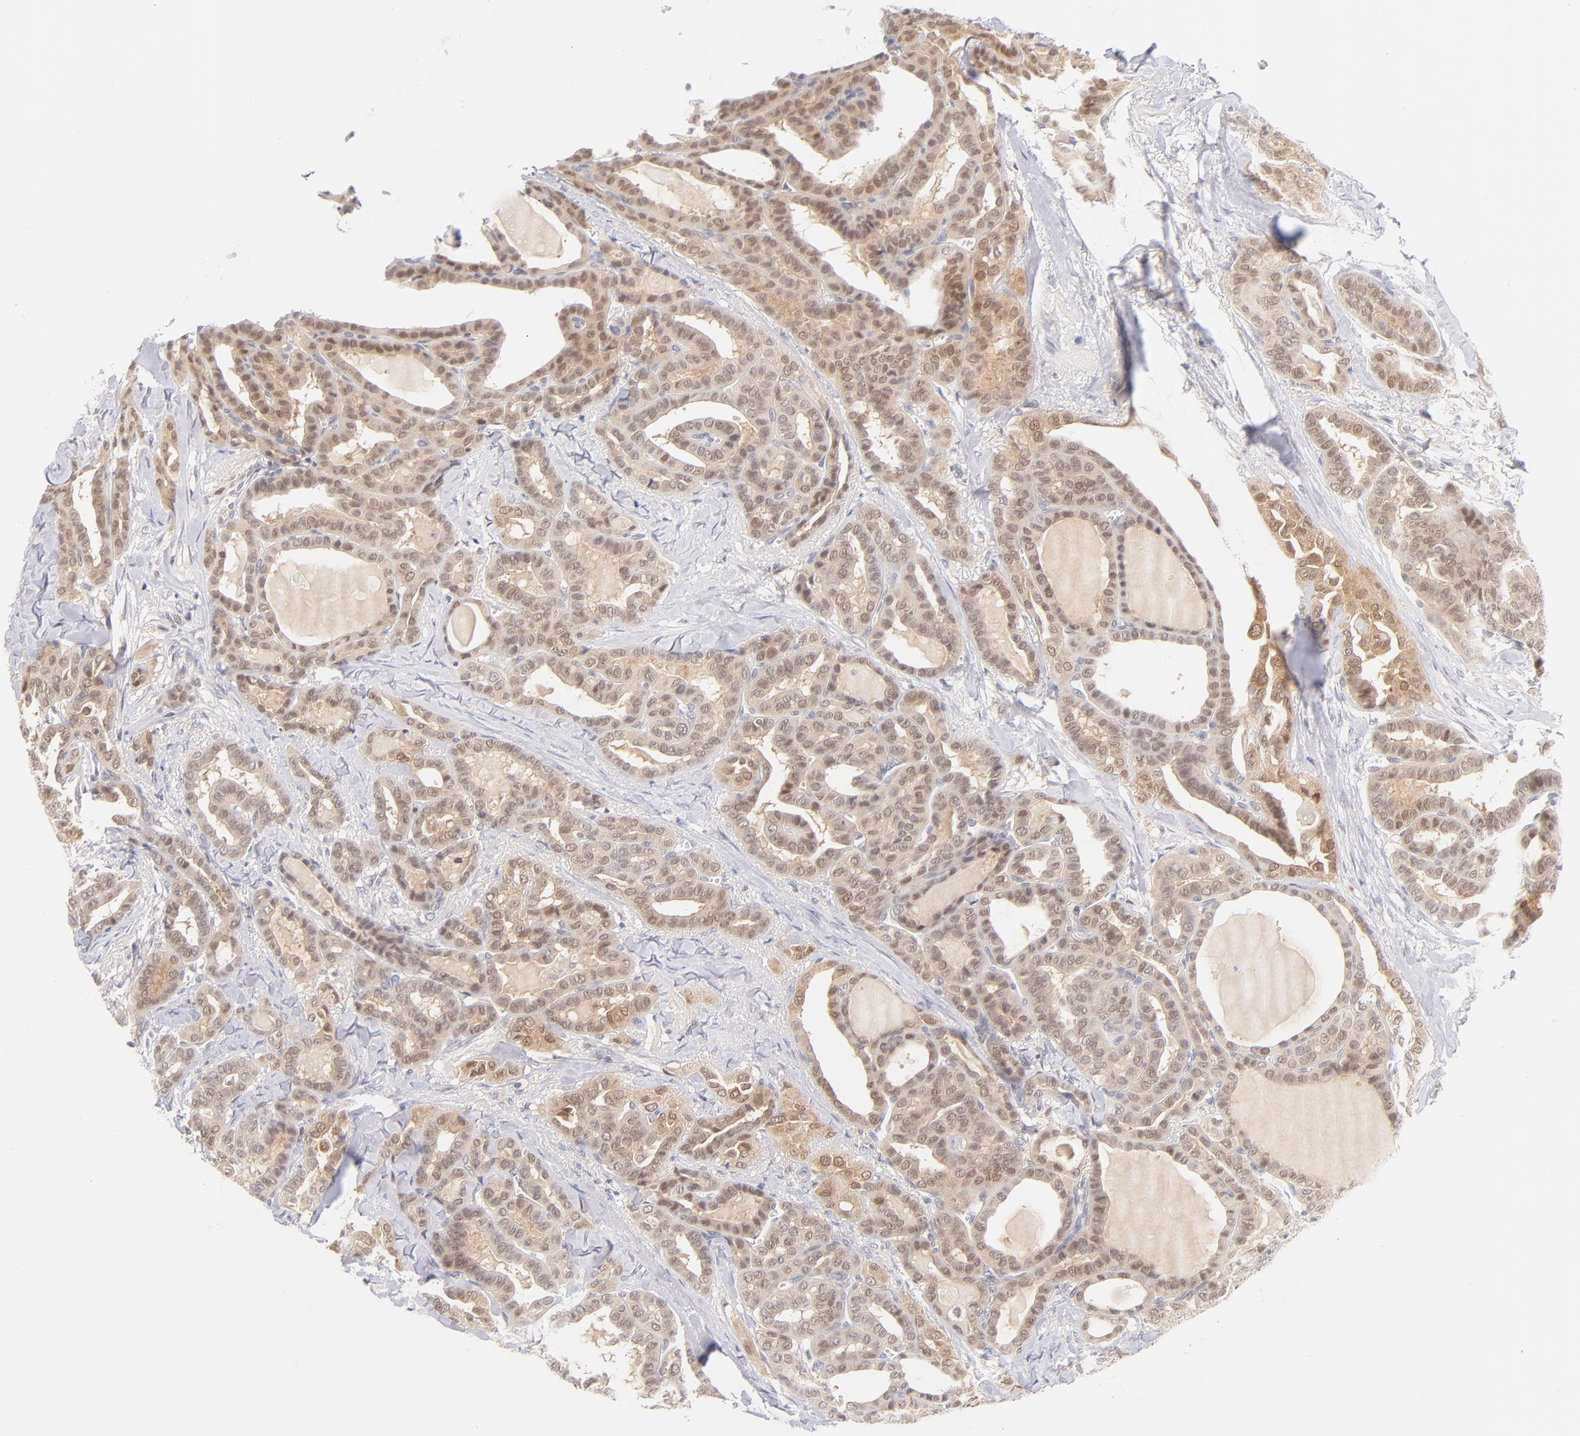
{"staining": {"intensity": "weak", "quantity": ">75%", "location": "cytoplasmic/membranous,nuclear"}, "tissue": "thyroid cancer", "cell_type": "Tumor cells", "image_type": "cancer", "snomed": [{"axis": "morphology", "description": "Carcinoma, NOS"}, {"axis": "topography", "description": "Thyroid gland"}], "caption": "There is low levels of weak cytoplasmic/membranous and nuclear staining in tumor cells of thyroid cancer, as demonstrated by immunohistochemical staining (brown color).", "gene": "CASP6", "patient": {"sex": "female", "age": 91}}